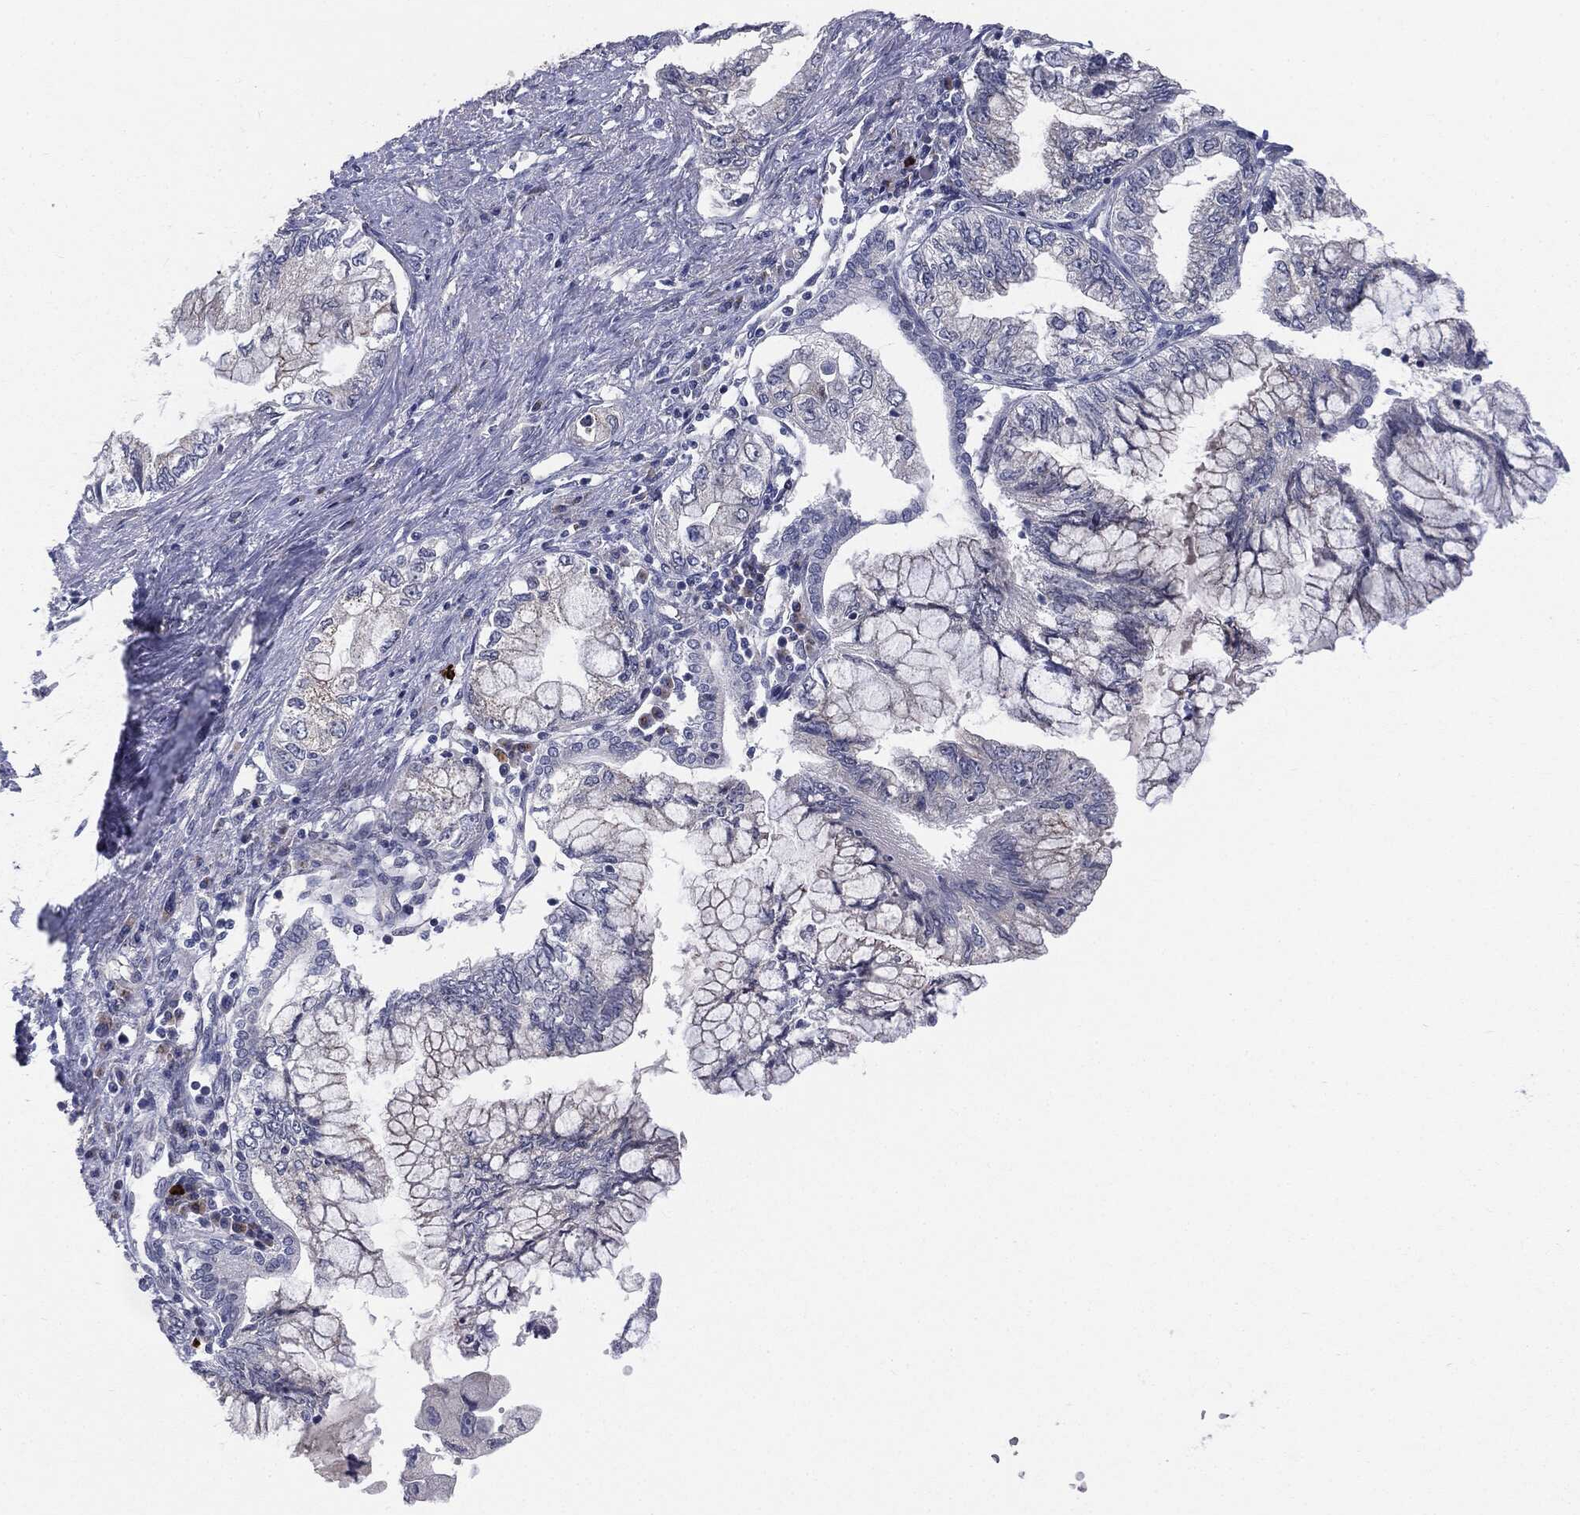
{"staining": {"intensity": "negative", "quantity": "none", "location": "none"}, "tissue": "pancreatic cancer", "cell_type": "Tumor cells", "image_type": "cancer", "snomed": [{"axis": "morphology", "description": "Adenocarcinoma, NOS"}, {"axis": "topography", "description": "Pancreas"}], "caption": "This is a photomicrograph of immunohistochemistry (IHC) staining of adenocarcinoma (pancreatic), which shows no positivity in tumor cells.", "gene": "KRT5", "patient": {"sex": "female", "age": 73}}